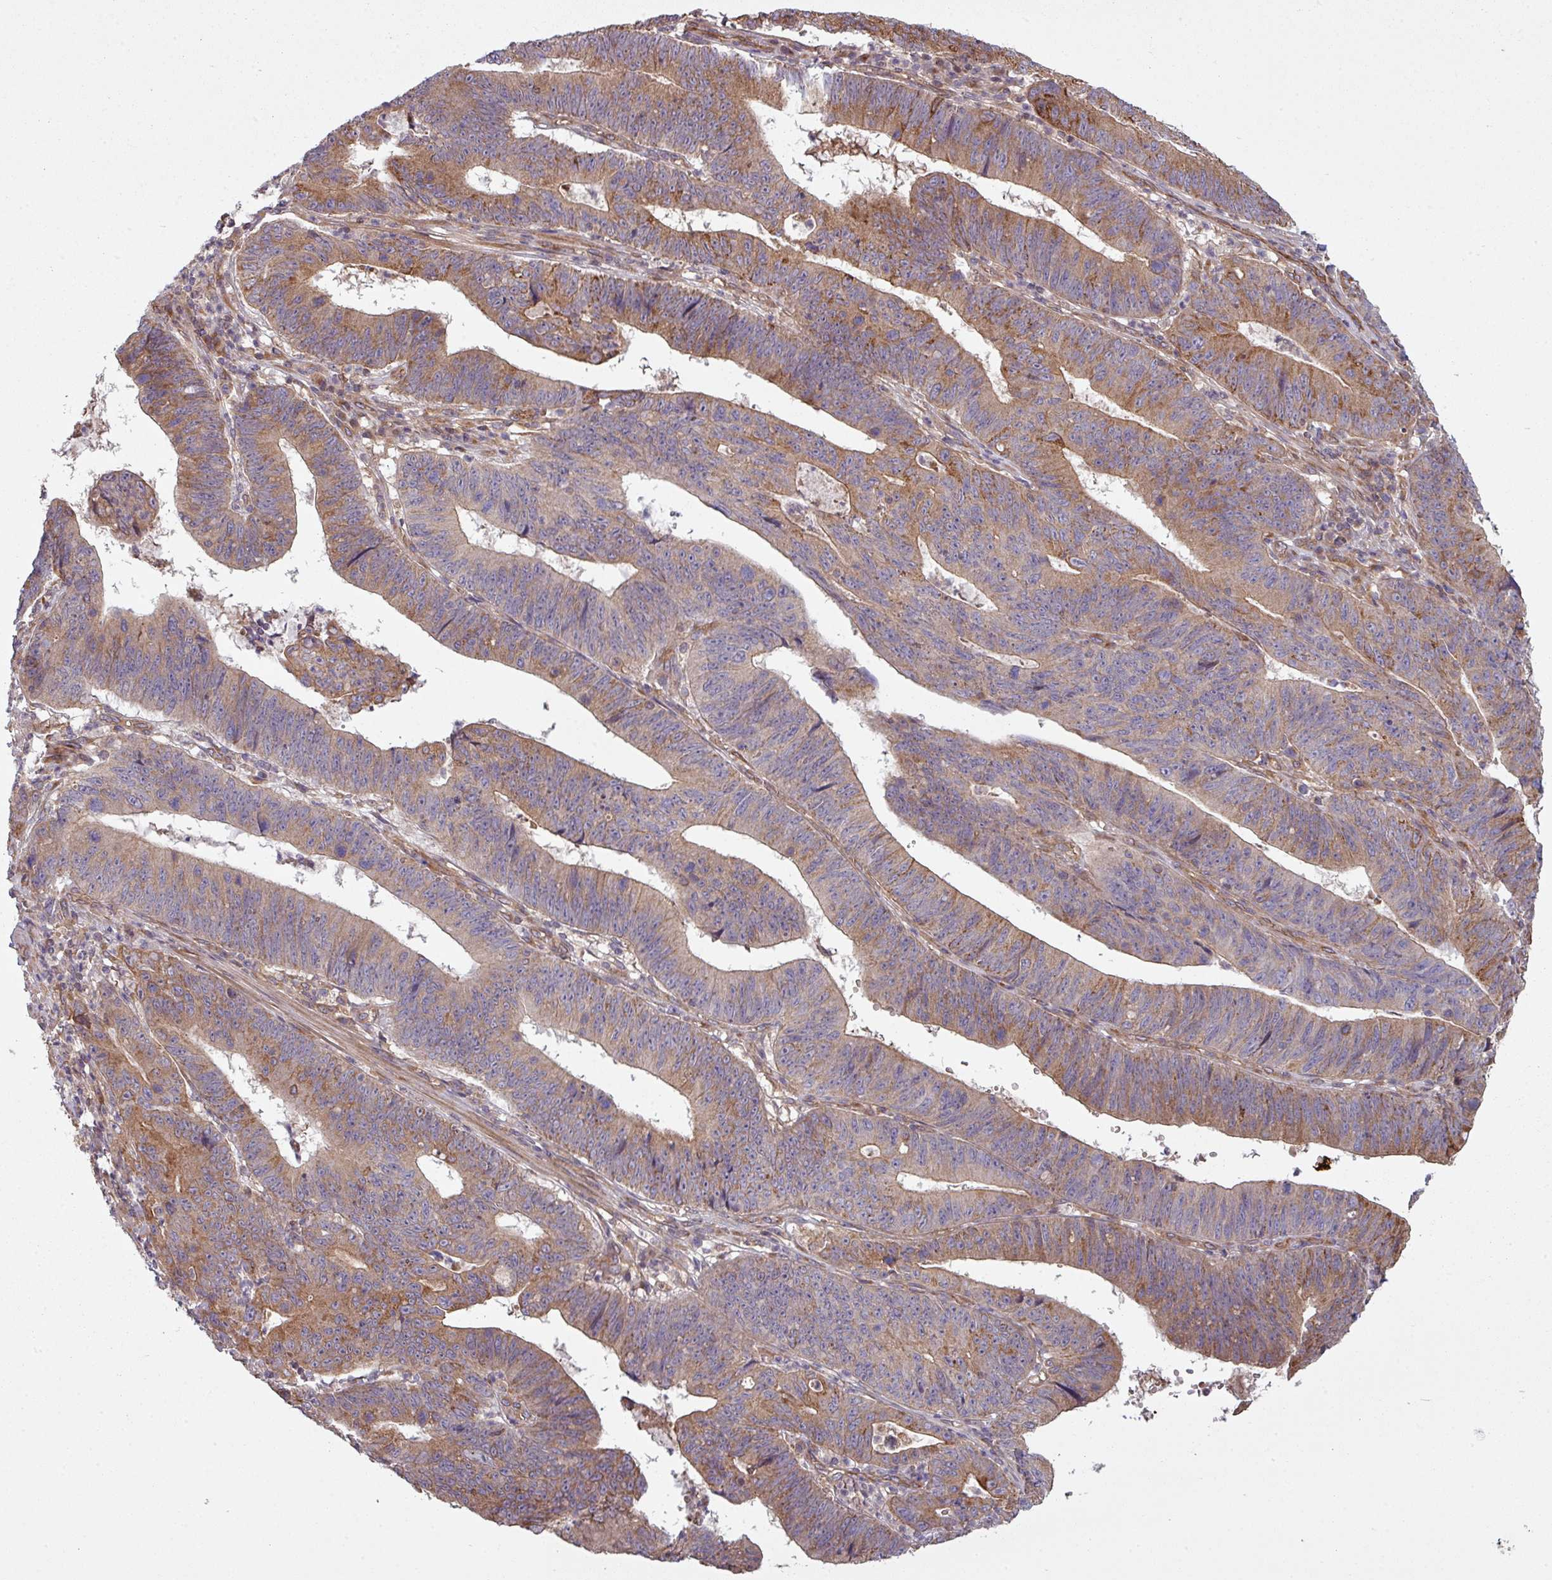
{"staining": {"intensity": "moderate", "quantity": ">75%", "location": "cytoplasmic/membranous"}, "tissue": "stomach cancer", "cell_type": "Tumor cells", "image_type": "cancer", "snomed": [{"axis": "morphology", "description": "Adenocarcinoma, NOS"}, {"axis": "topography", "description": "Stomach"}], "caption": "Immunohistochemical staining of human adenocarcinoma (stomach) demonstrates moderate cytoplasmic/membranous protein staining in about >75% of tumor cells.", "gene": "SNRNP25", "patient": {"sex": "male", "age": 59}}